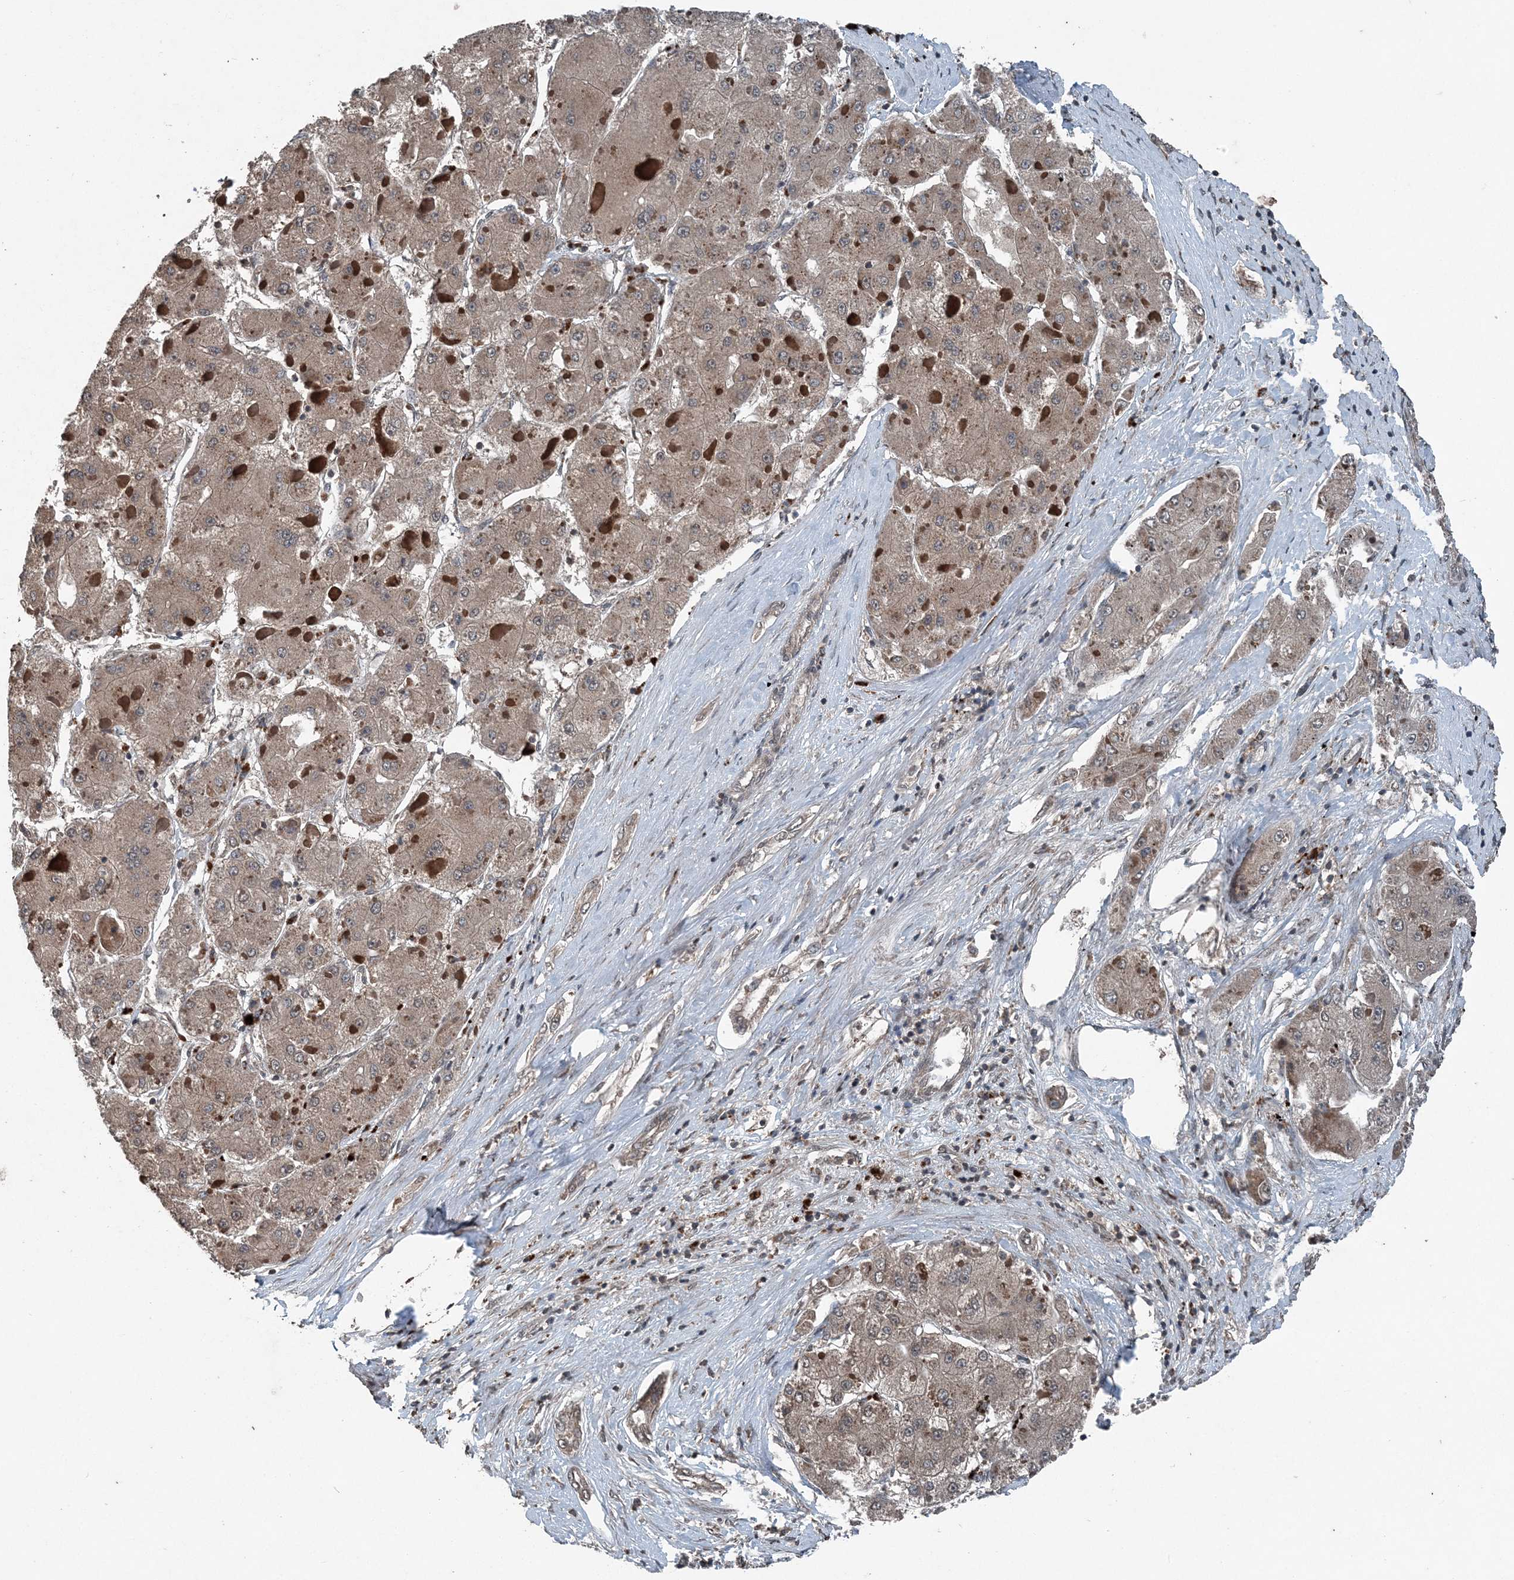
{"staining": {"intensity": "weak", "quantity": "25%-75%", "location": "cytoplasmic/membranous"}, "tissue": "liver cancer", "cell_type": "Tumor cells", "image_type": "cancer", "snomed": [{"axis": "morphology", "description": "Carcinoma, Hepatocellular, NOS"}, {"axis": "topography", "description": "Liver"}], "caption": "High-power microscopy captured an IHC micrograph of liver hepatocellular carcinoma, revealing weak cytoplasmic/membranous positivity in about 25%-75% of tumor cells. The staining was performed using DAB, with brown indicating positive protein expression. Nuclei are stained blue with hematoxylin.", "gene": "CFL1", "patient": {"sex": "female", "age": 73}}